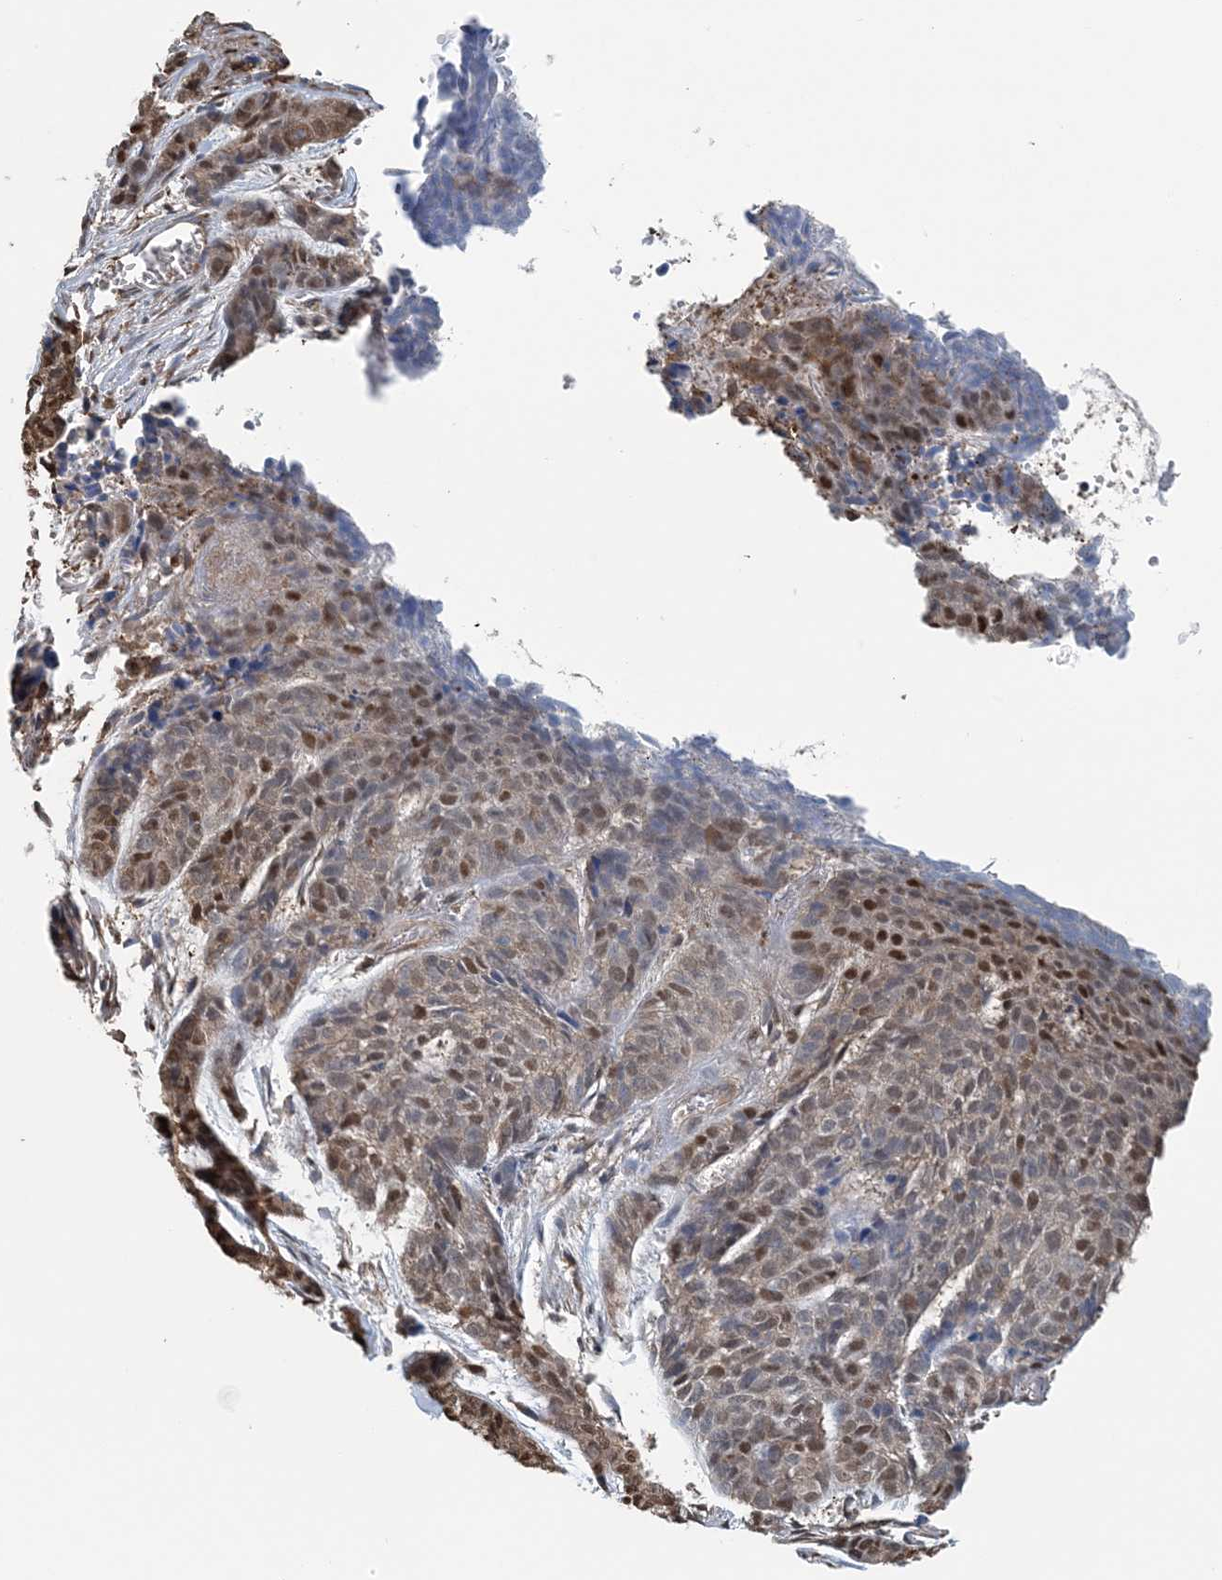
{"staining": {"intensity": "moderate", "quantity": ">75%", "location": "nuclear"}, "tissue": "skin cancer", "cell_type": "Tumor cells", "image_type": "cancer", "snomed": [{"axis": "morphology", "description": "Basal cell carcinoma"}, {"axis": "topography", "description": "Skin"}], "caption": "Immunohistochemical staining of human skin cancer shows medium levels of moderate nuclear protein staining in about >75% of tumor cells. The protein of interest is shown in brown color, while the nuclei are stained blue.", "gene": "HIKESHI", "patient": {"sex": "female", "age": 64}}